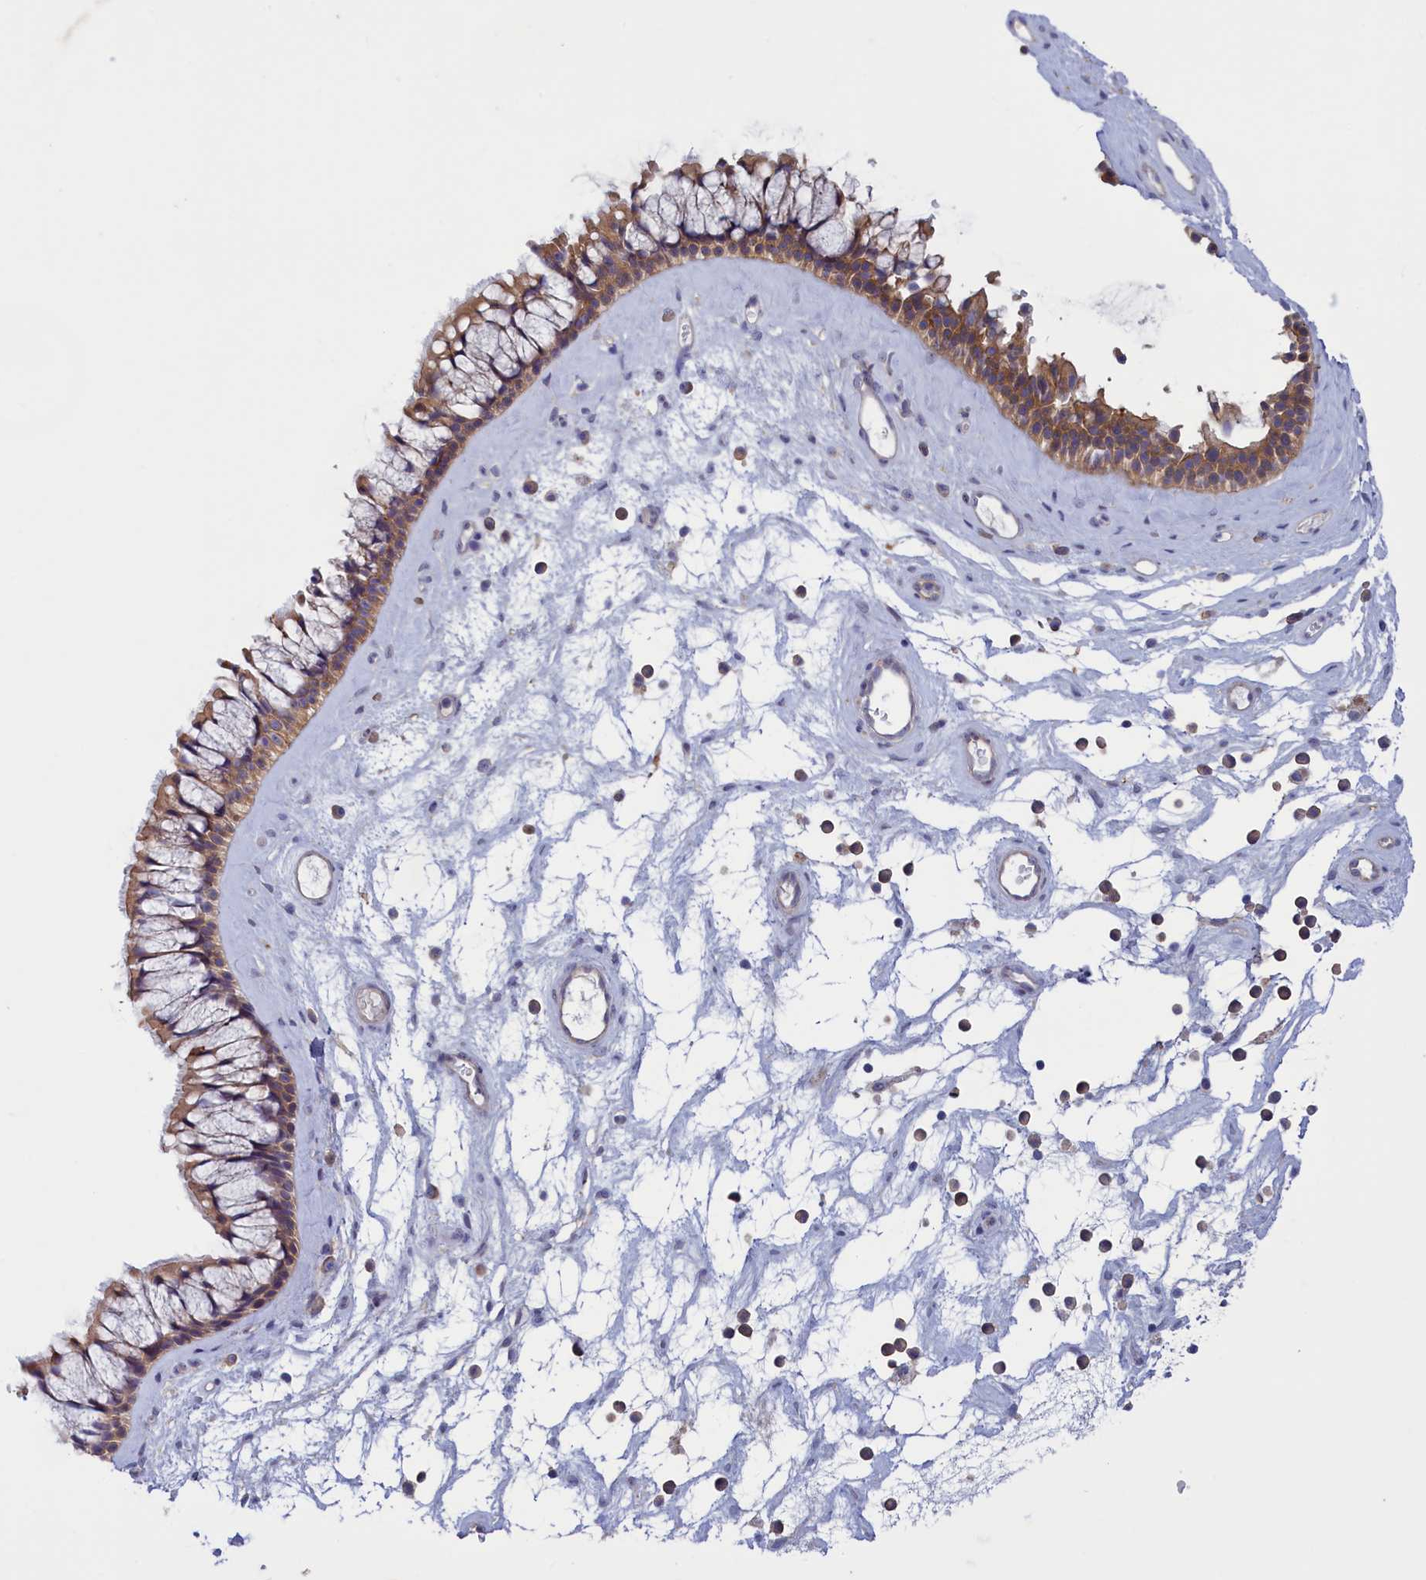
{"staining": {"intensity": "moderate", "quantity": ">75%", "location": "cytoplasmic/membranous"}, "tissue": "nasopharynx", "cell_type": "Respiratory epithelial cells", "image_type": "normal", "snomed": [{"axis": "morphology", "description": "Normal tissue, NOS"}, {"axis": "topography", "description": "Nasopharynx"}], "caption": "Immunohistochemistry of normal nasopharynx reveals medium levels of moderate cytoplasmic/membranous positivity in approximately >75% of respiratory epithelial cells. (DAB IHC with brightfield microscopy, high magnification).", "gene": "CORO2A", "patient": {"sex": "male", "age": 64}}